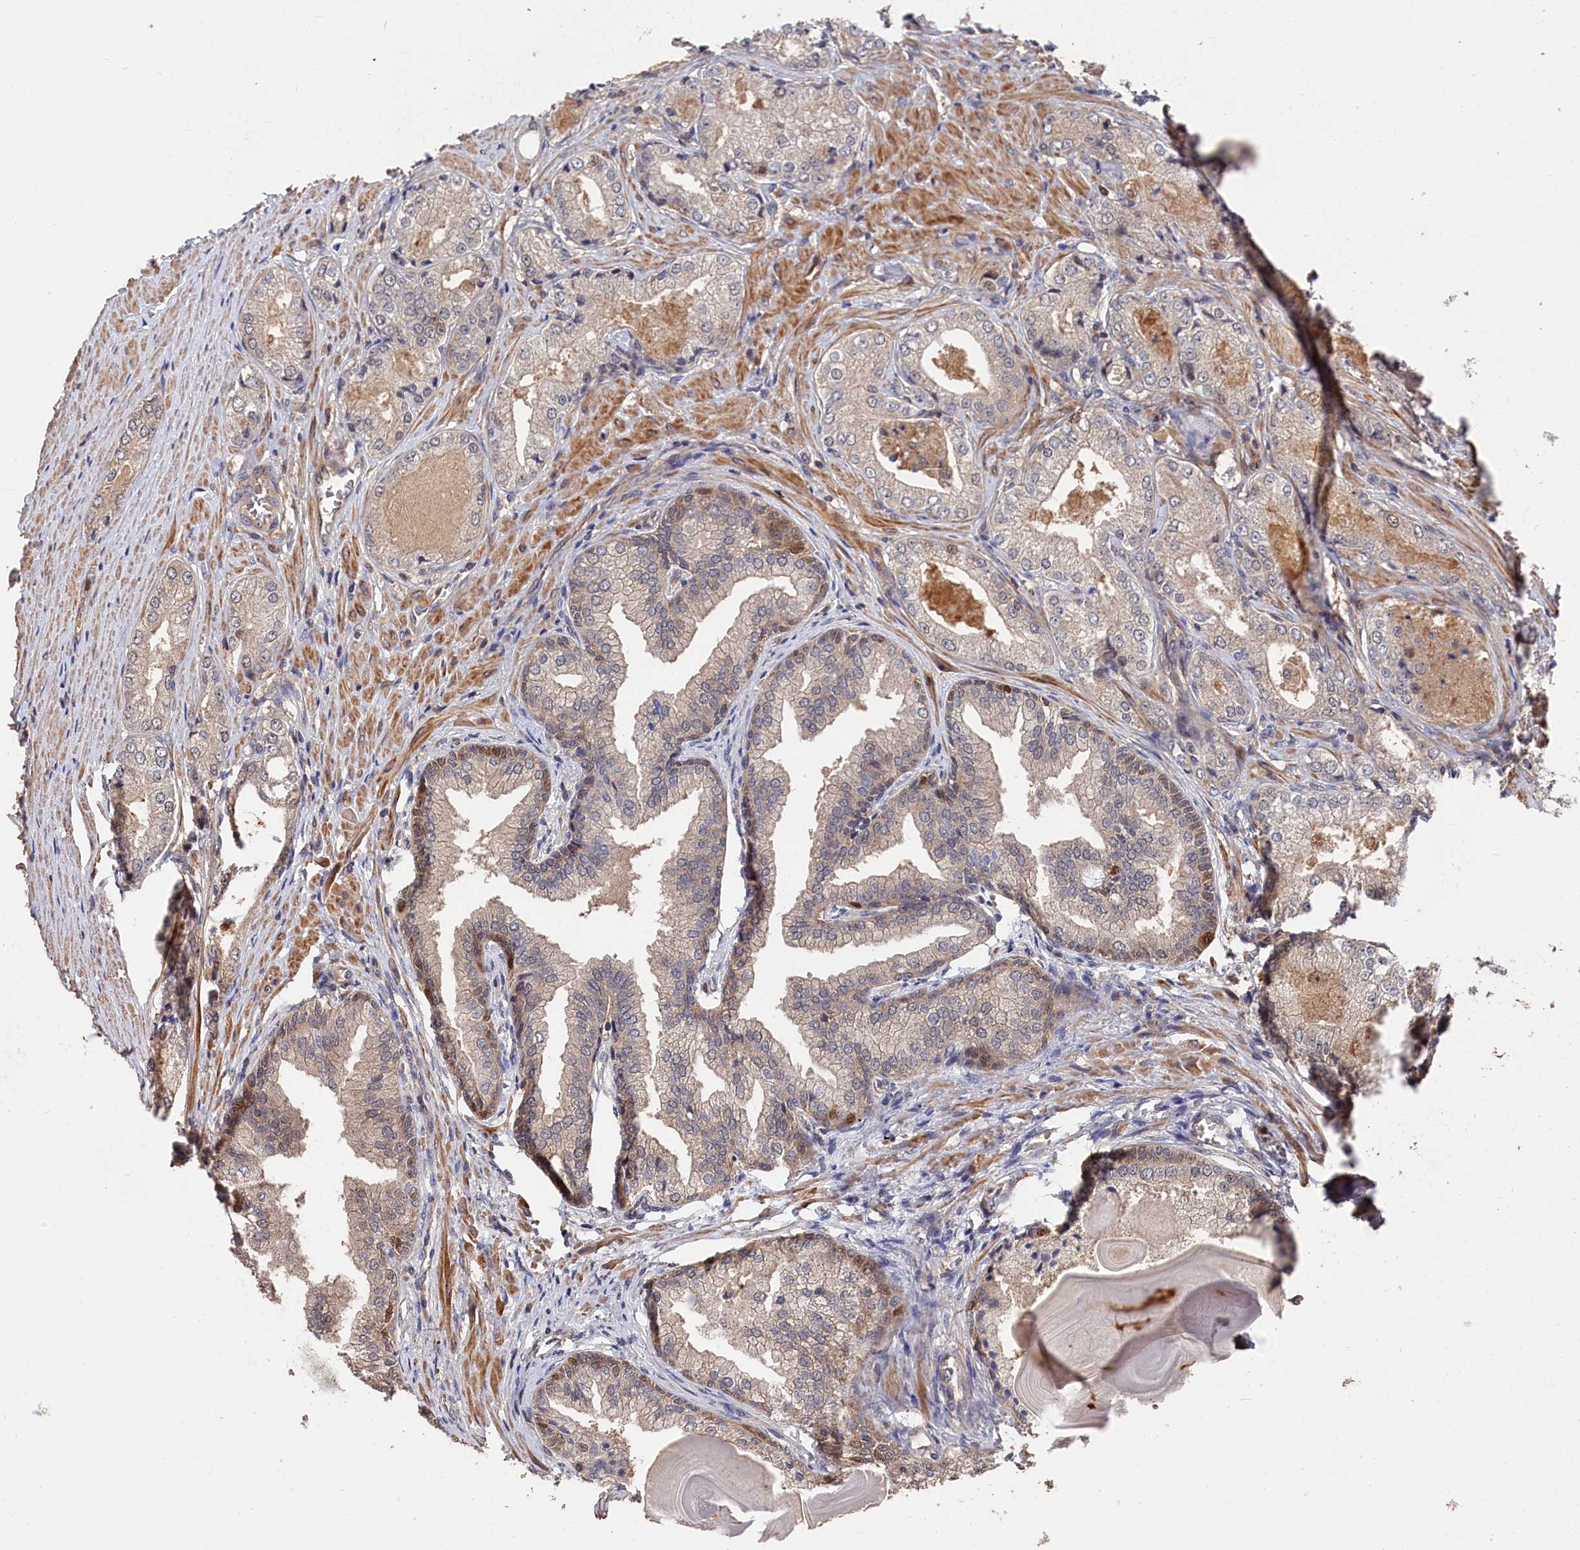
{"staining": {"intensity": "weak", "quantity": "<25%", "location": "cytoplasmic/membranous"}, "tissue": "prostate cancer", "cell_type": "Tumor cells", "image_type": "cancer", "snomed": [{"axis": "morphology", "description": "Adenocarcinoma, Low grade"}, {"axis": "topography", "description": "Prostate"}], "caption": "Micrograph shows no significant protein expression in tumor cells of low-grade adenocarcinoma (prostate).", "gene": "RMI2", "patient": {"sex": "male", "age": 68}}